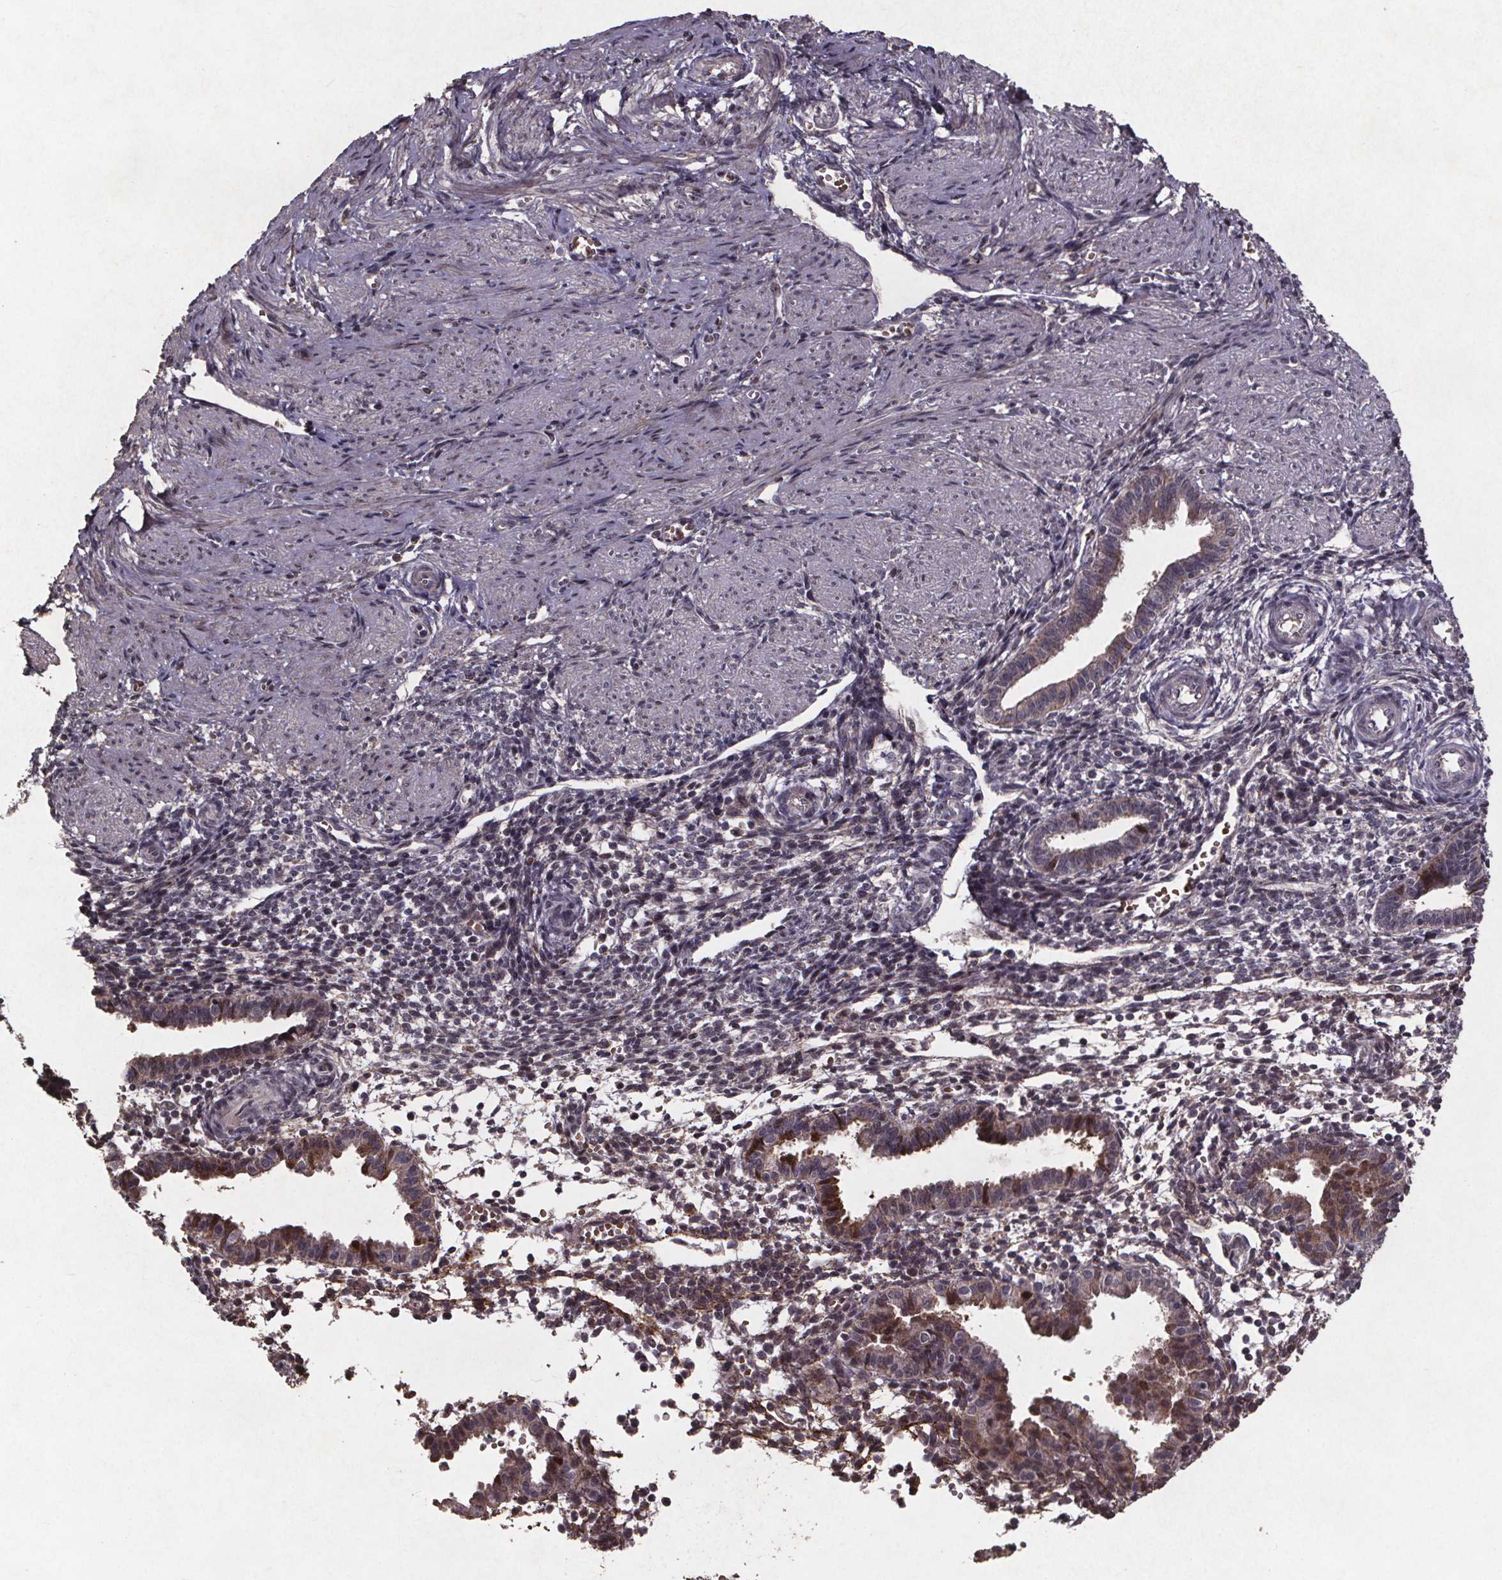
{"staining": {"intensity": "negative", "quantity": "none", "location": "none"}, "tissue": "endometrium", "cell_type": "Cells in endometrial stroma", "image_type": "normal", "snomed": [{"axis": "morphology", "description": "Normal tissue, NOS"}, {"axis": "topography", "description": "Endometrium"}], "caption": "Immunohistochemistry (IHC) micrograph of benign endometrium: human endometrium stained with DAB demonstrates no significant protein expression in cells in endometrial stroma. (DAB immunohistochemistry (IHC) visualized using brightfield microscopy, high magnification).", "gene": "GPX3", "patient": {"sex": "female", "age": 37}}